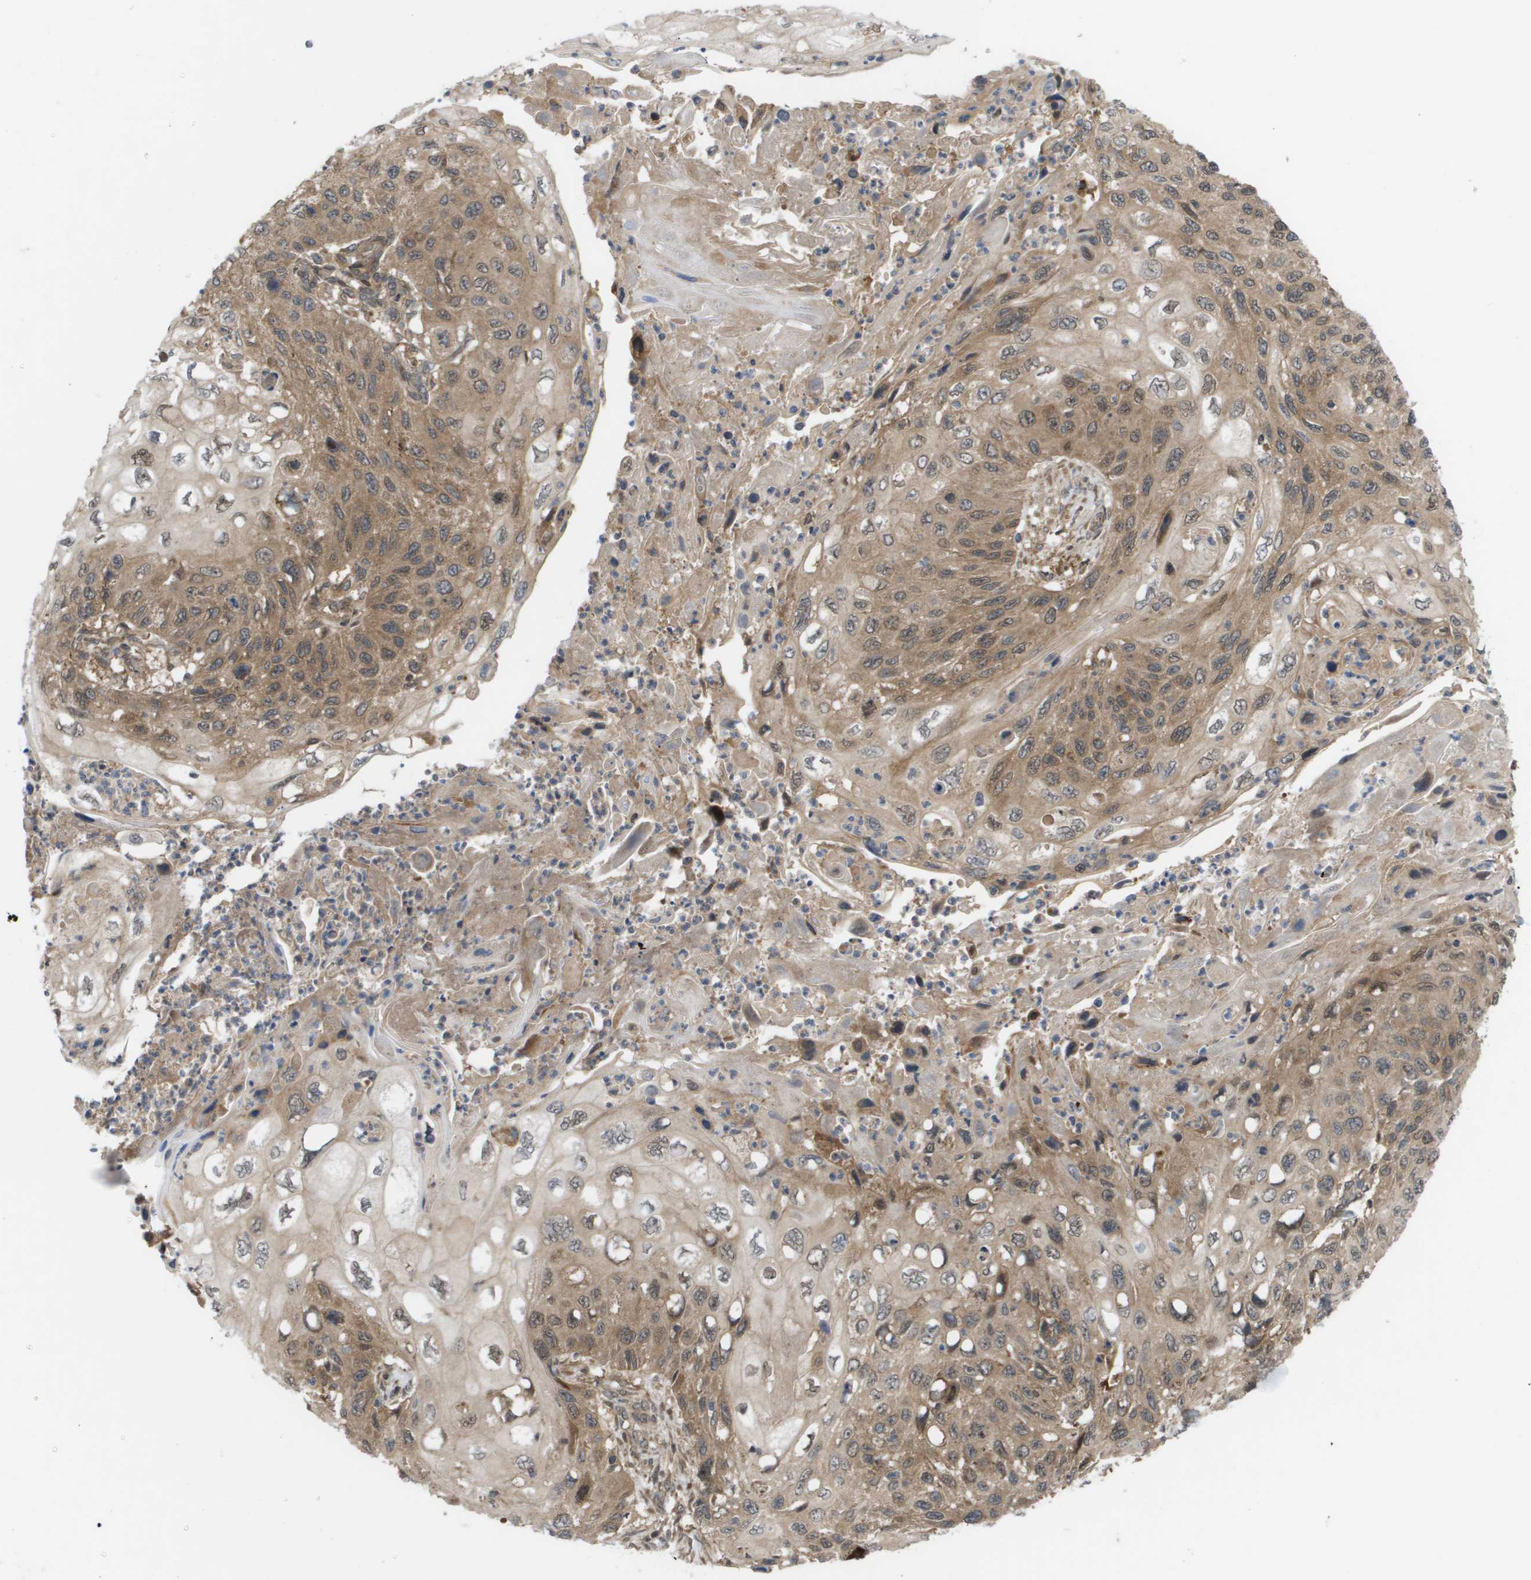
{"staining": {"intensity": "moderate", "quantity": ">75%", "location": "cytoplasmic/membranous,nuclear"}, "tissue": "cervical cancer", "cell_type": "Tumor cells", "image_type": "cancer", "snomed": [{"axis": "morphology", "description": "Squamous cell carcinoma, NOS"}, {"axis": "topography", "description": "Cervix"}], "caption": "This is an image of immunohistochemistry (IHC) staining of cervical squamous cell carcinoma, which shows moderate positivity in the cytoplasmic/membranous and nuclear of tumor cells.", "gene": "CTPS2", "patient": {"sex": "female", "age": 70}}